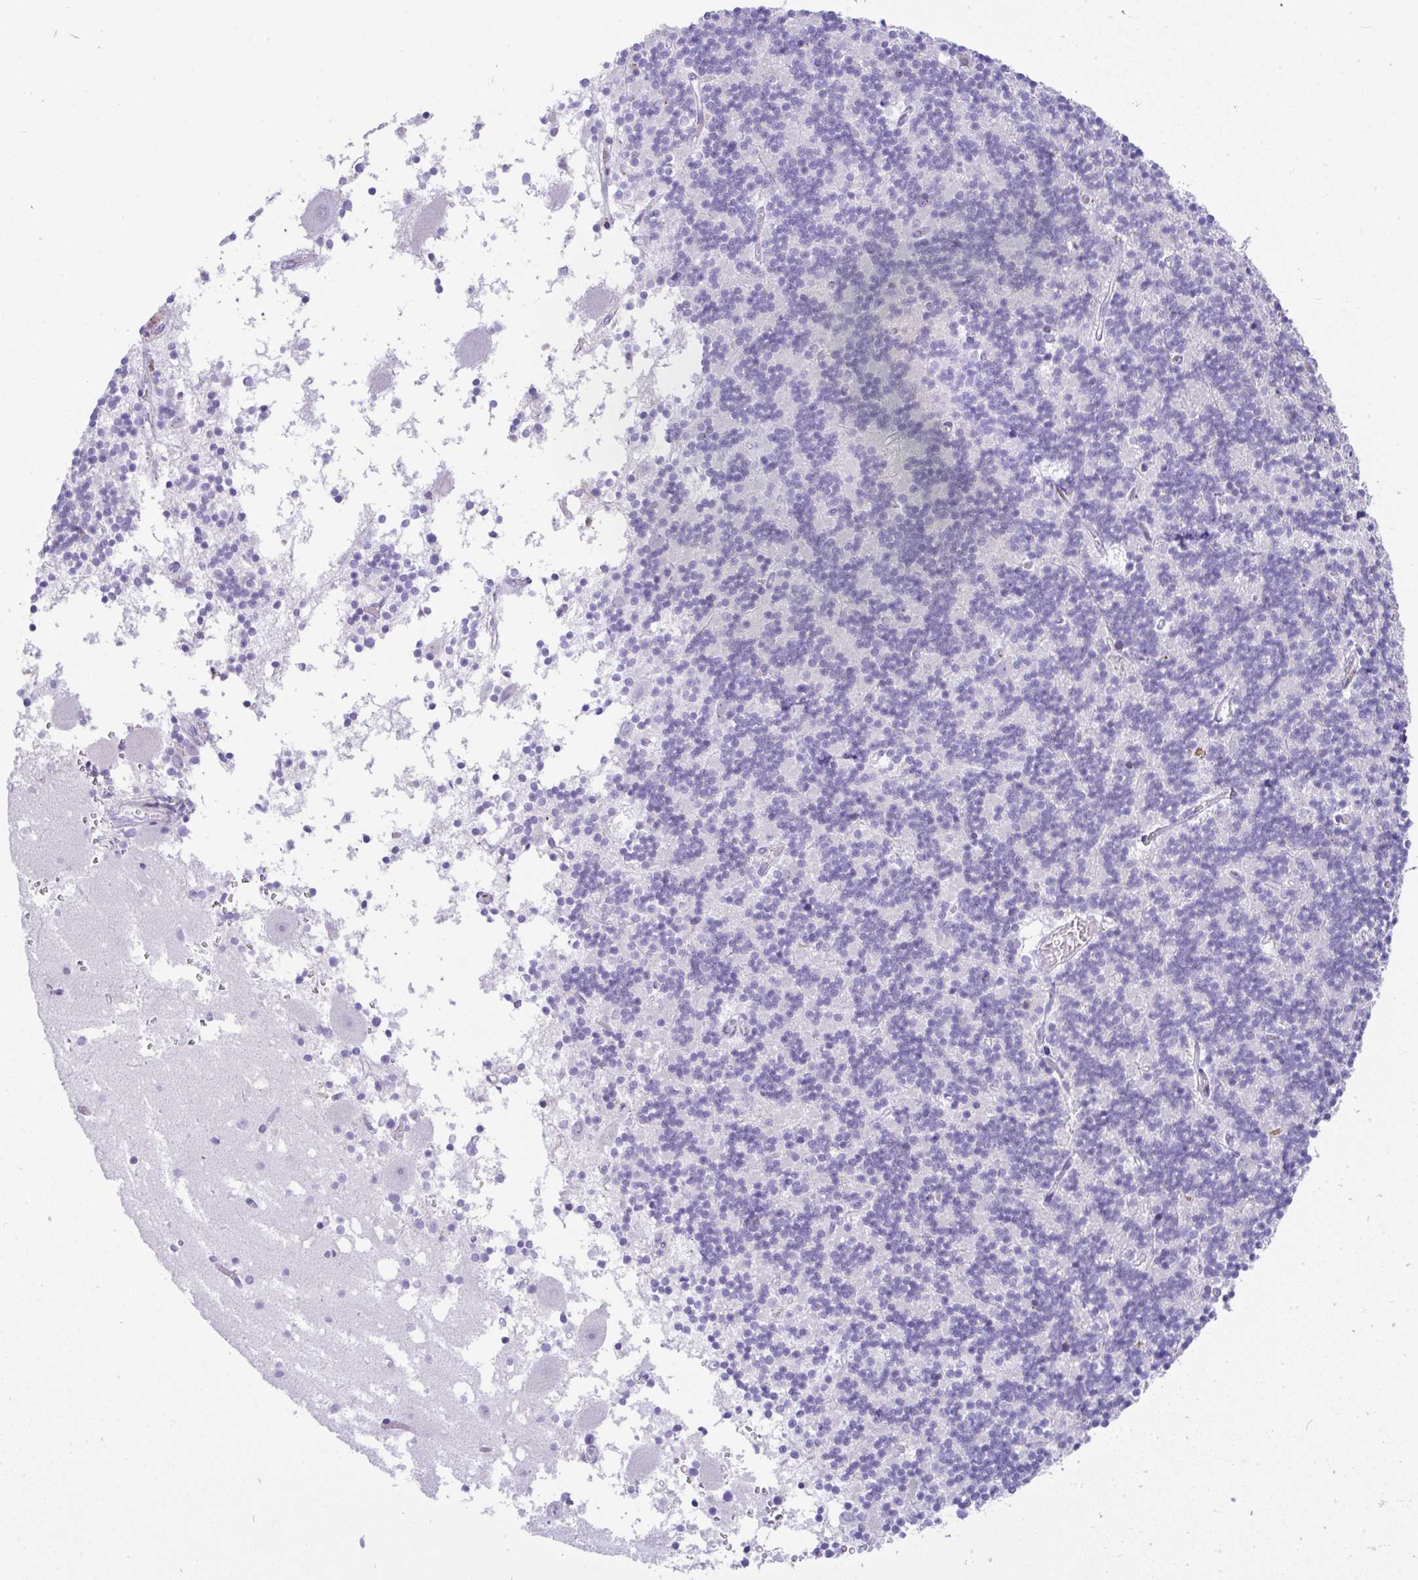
{"staining": {"intensity": "negative", "quantity": "none", "location": "none"}, "tissue": "cerebellum", "cell_type": "Cells in granular layer", "image_type": "normal", "snomed": [{"axis": "morphology", "description": "Normal tissue, NOS"}, {"axis": "topography", "description": "Cerebellum"}], "caption": "IHC photomicrograph of unremarkable cerebellum stained for a protein (brown), which reveals no positivity in cells in granular layer.", "gene": "FAM177A1", "patient": {"sex": "male", "age": 54}}